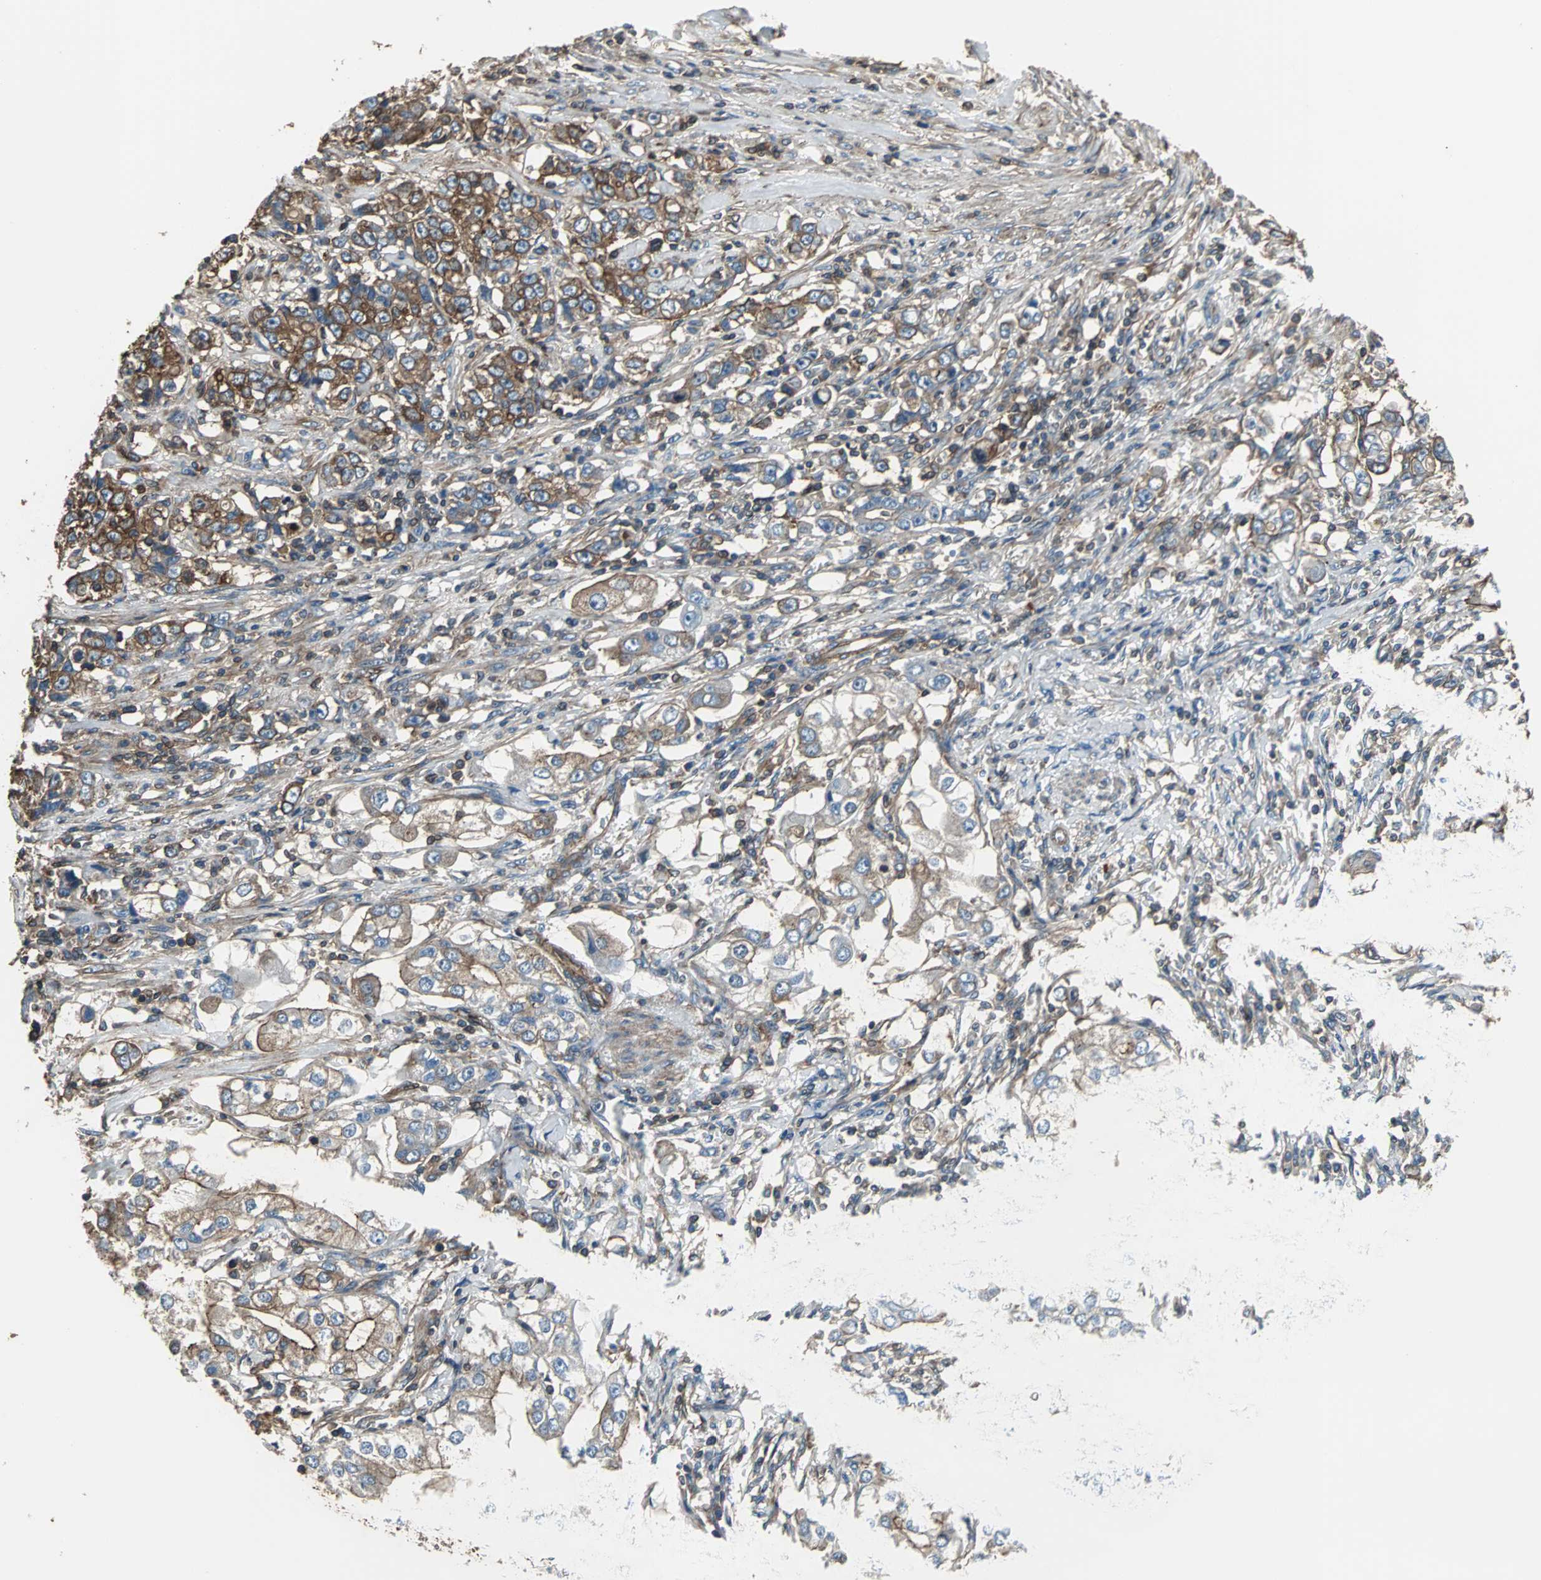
{"staining": {"intensity": "moderate", "quantity": ">75%", "location": "cytoplasmic/membranous"}, "tissue": "stomach cancer", "cell_type": "Tumor cells", "image_type": "cancer", "snomed": [{"axis": "morphology", "description": "Adenocarcinoma, NOS"}, {"axis": "topography", "description": "Stomach, lower"}], "caption": "Human adenocarcinoma (stomach) stained for a protein (brown) displays moderate cytoplasmic/membranous positive positivity in about >75% of tumor cells.", "gene": "ACTN1", "patient": {"sex": "female", "age": 72}}